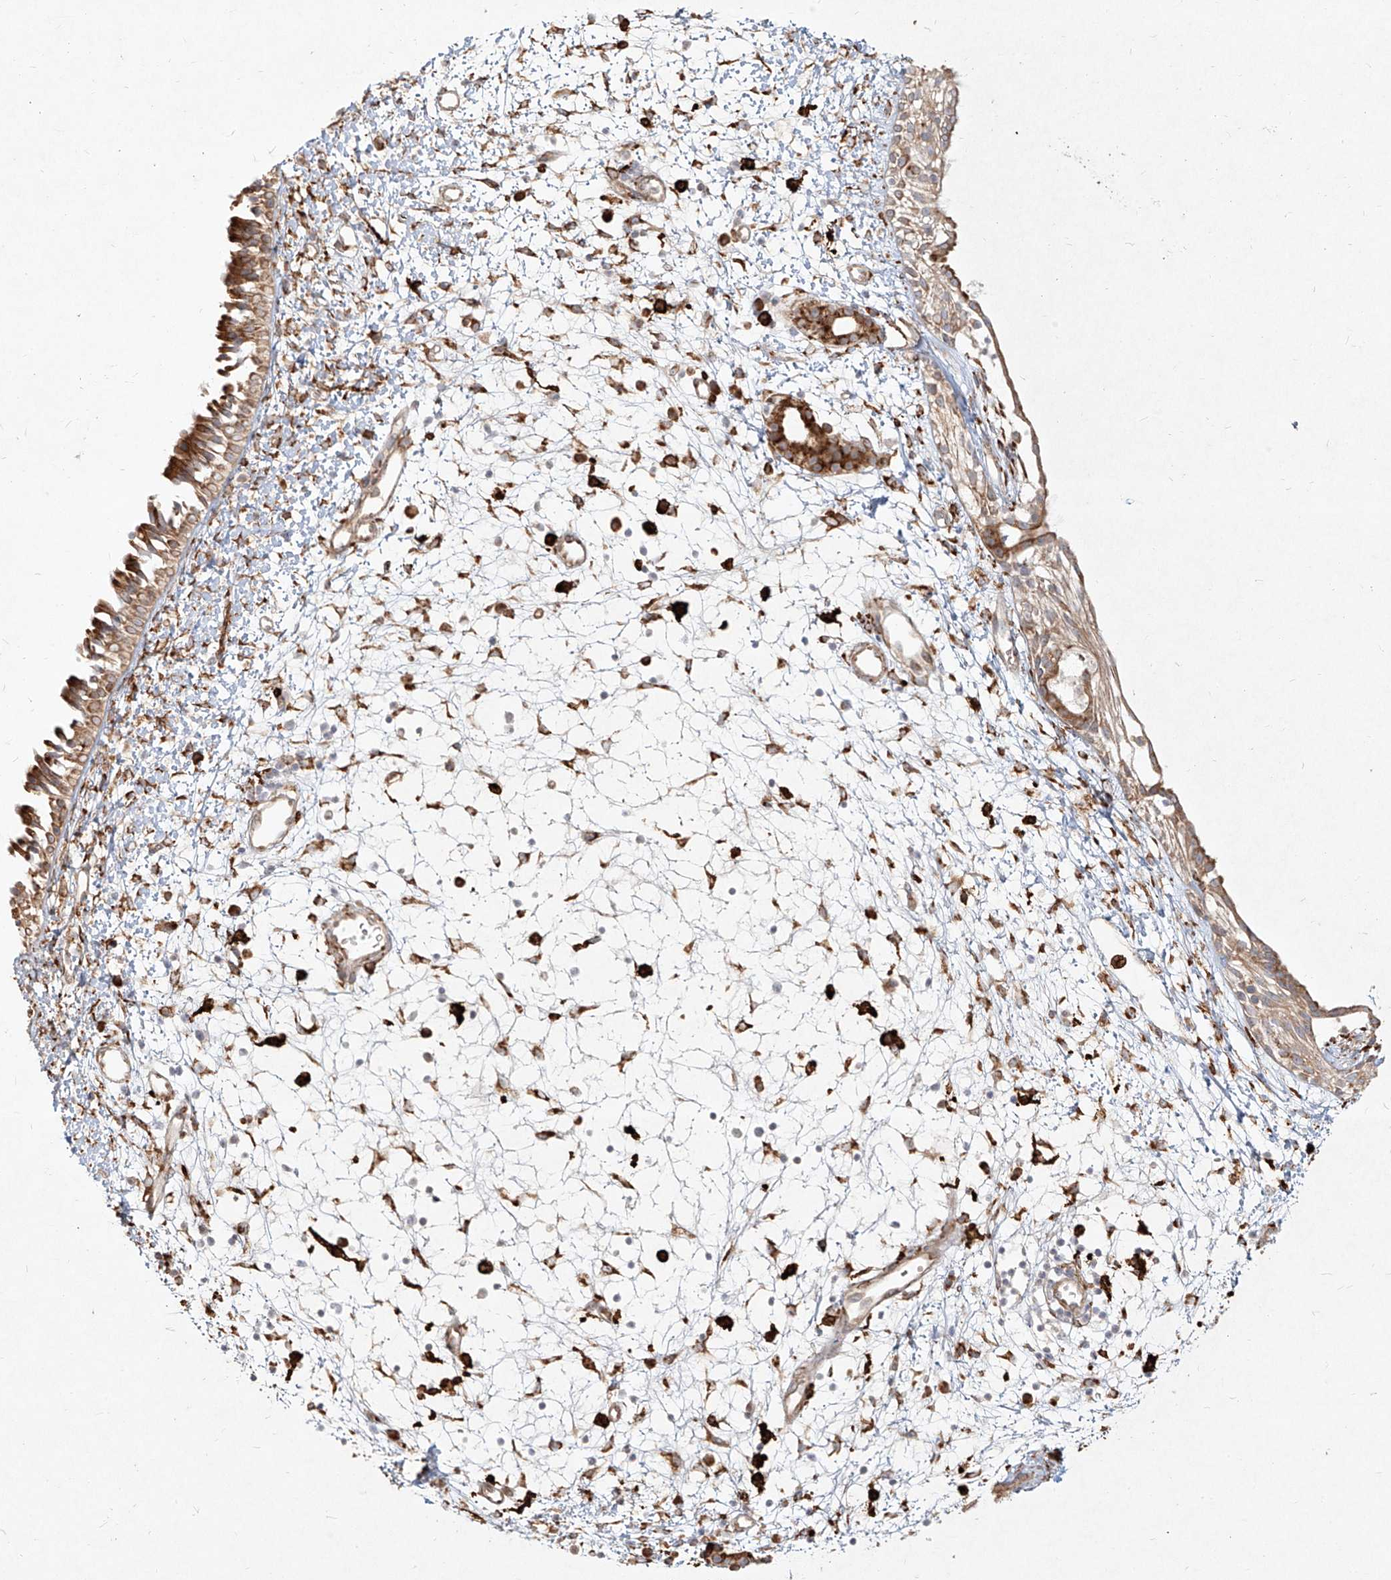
{"staining": {"intensity": "moderate", "quantity": ">75%", "location": "cytoplasmic/membranous"}, "tissue": "nasopharynx", "cell_type": "Respiratory epithelial cells", "image_type": "normal", "snomed": [{"axis": "morphology", "description": "Normal tissue, NOS"}, {"axis": "topography", "description": "Nasopharynx"}], "caption": "Immunohistochemistry (IHC) of benign nasopharynx displays medium levels of moderate cytoplasmic/membranous positivity in about >75% of respiratory epithelial cells. (DAB = brown stain, brightfield microscopy at high magnification).", "gene": "CD209", "patient": {"sex": "male", "age": 22}}